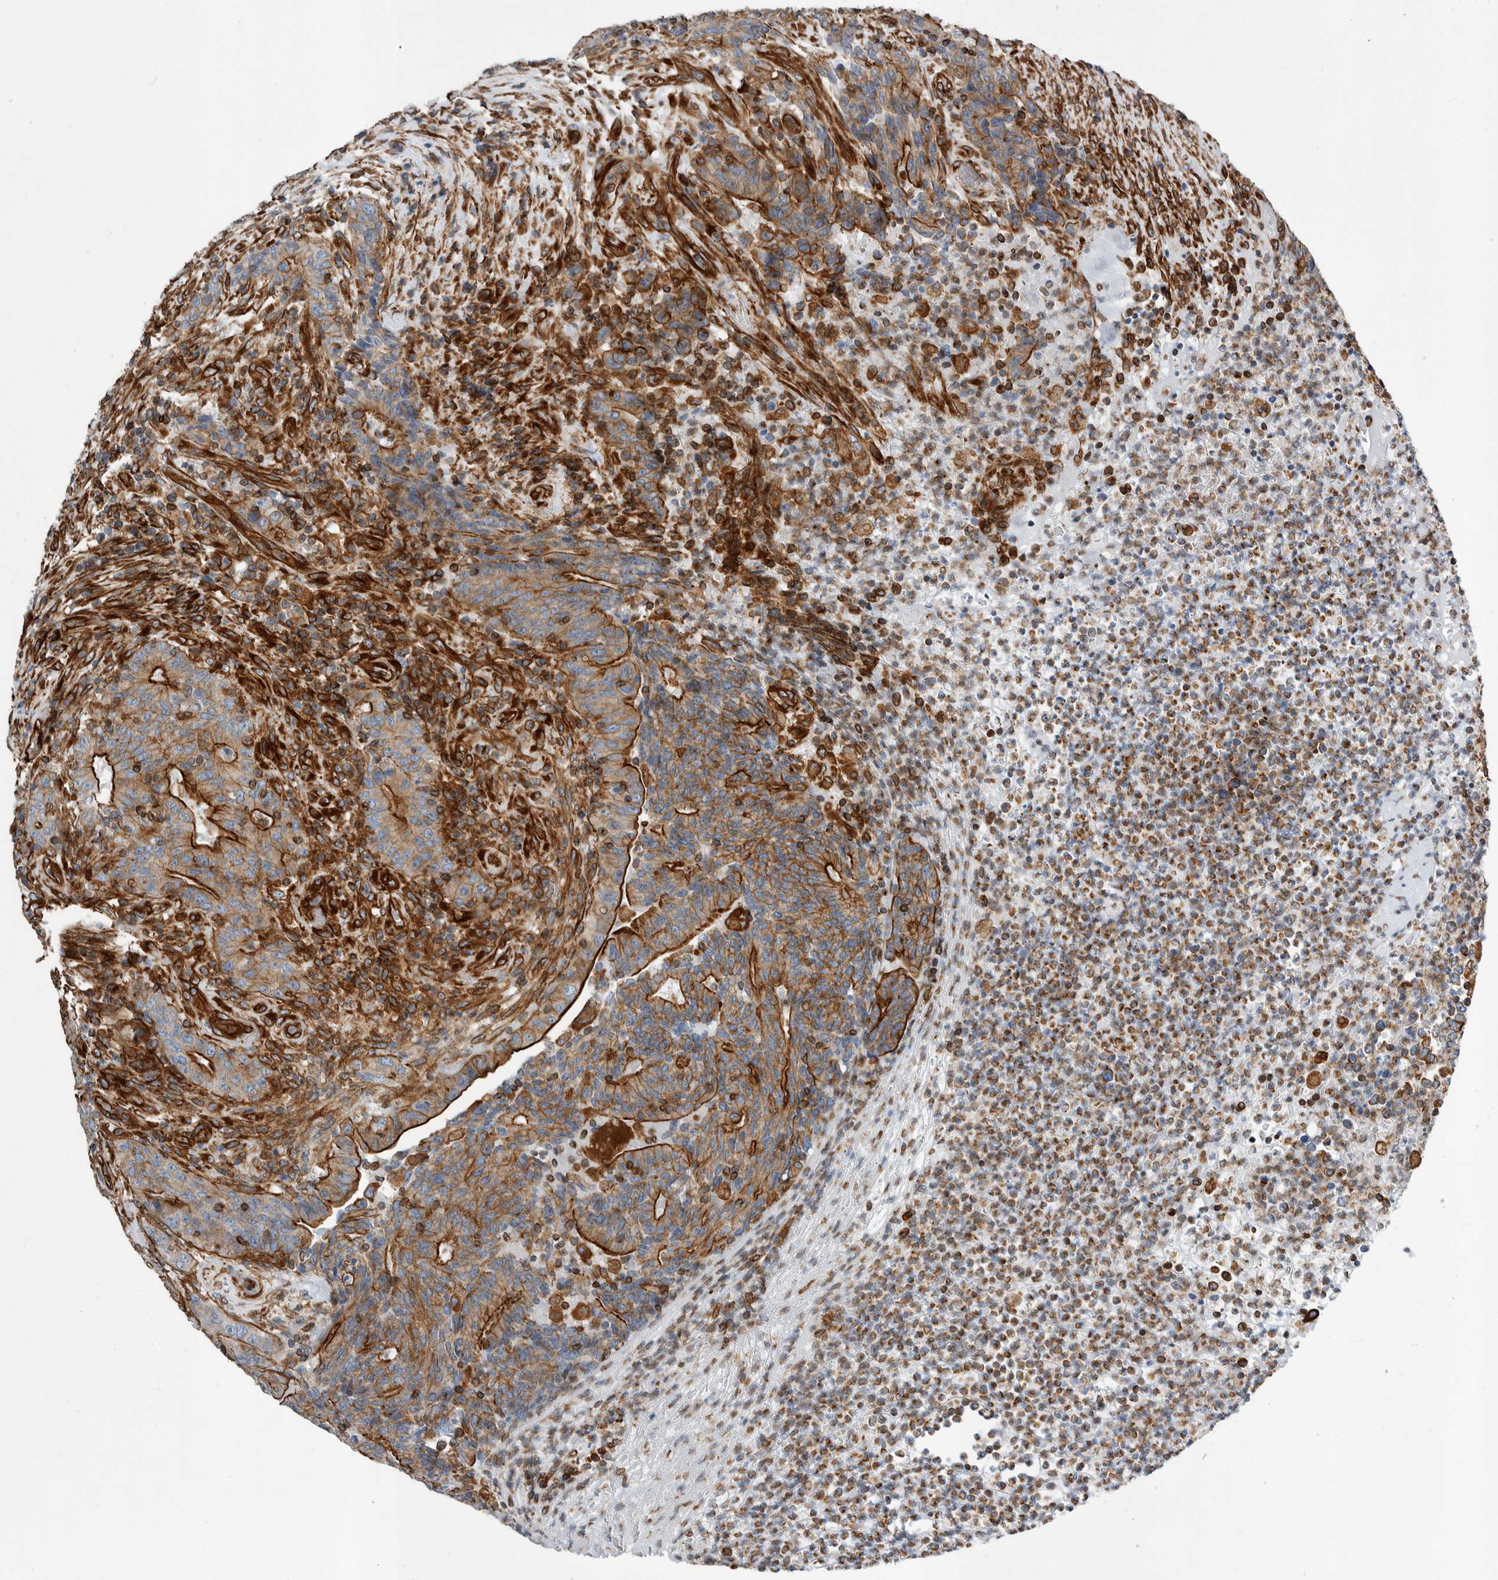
{"staining": {"intensity": "strong", "quantity": "25%-75%", "location": "cytoplasmic/membranous"}, "tissue": "colorectal cancer", "cell_type": "Tumor cells", "image_type": "cancer", "snomed": [{"axis": "morphology", "description": "Normal tissue, NOS"}, {"axis": "morphology", "description": "Adenocarcinoma, NOS"}, {"axis": "topography", "description": "Colon"}], "caption": "Adenocarcinoma (colorectal) was stained to show a protein in brown. There is high levels of strong cytoplasmic/membranous staining in approximately 25%-75% of tumor cells.", "gene": "PLEC", "patient": {"sex": "female", "age": 75}}